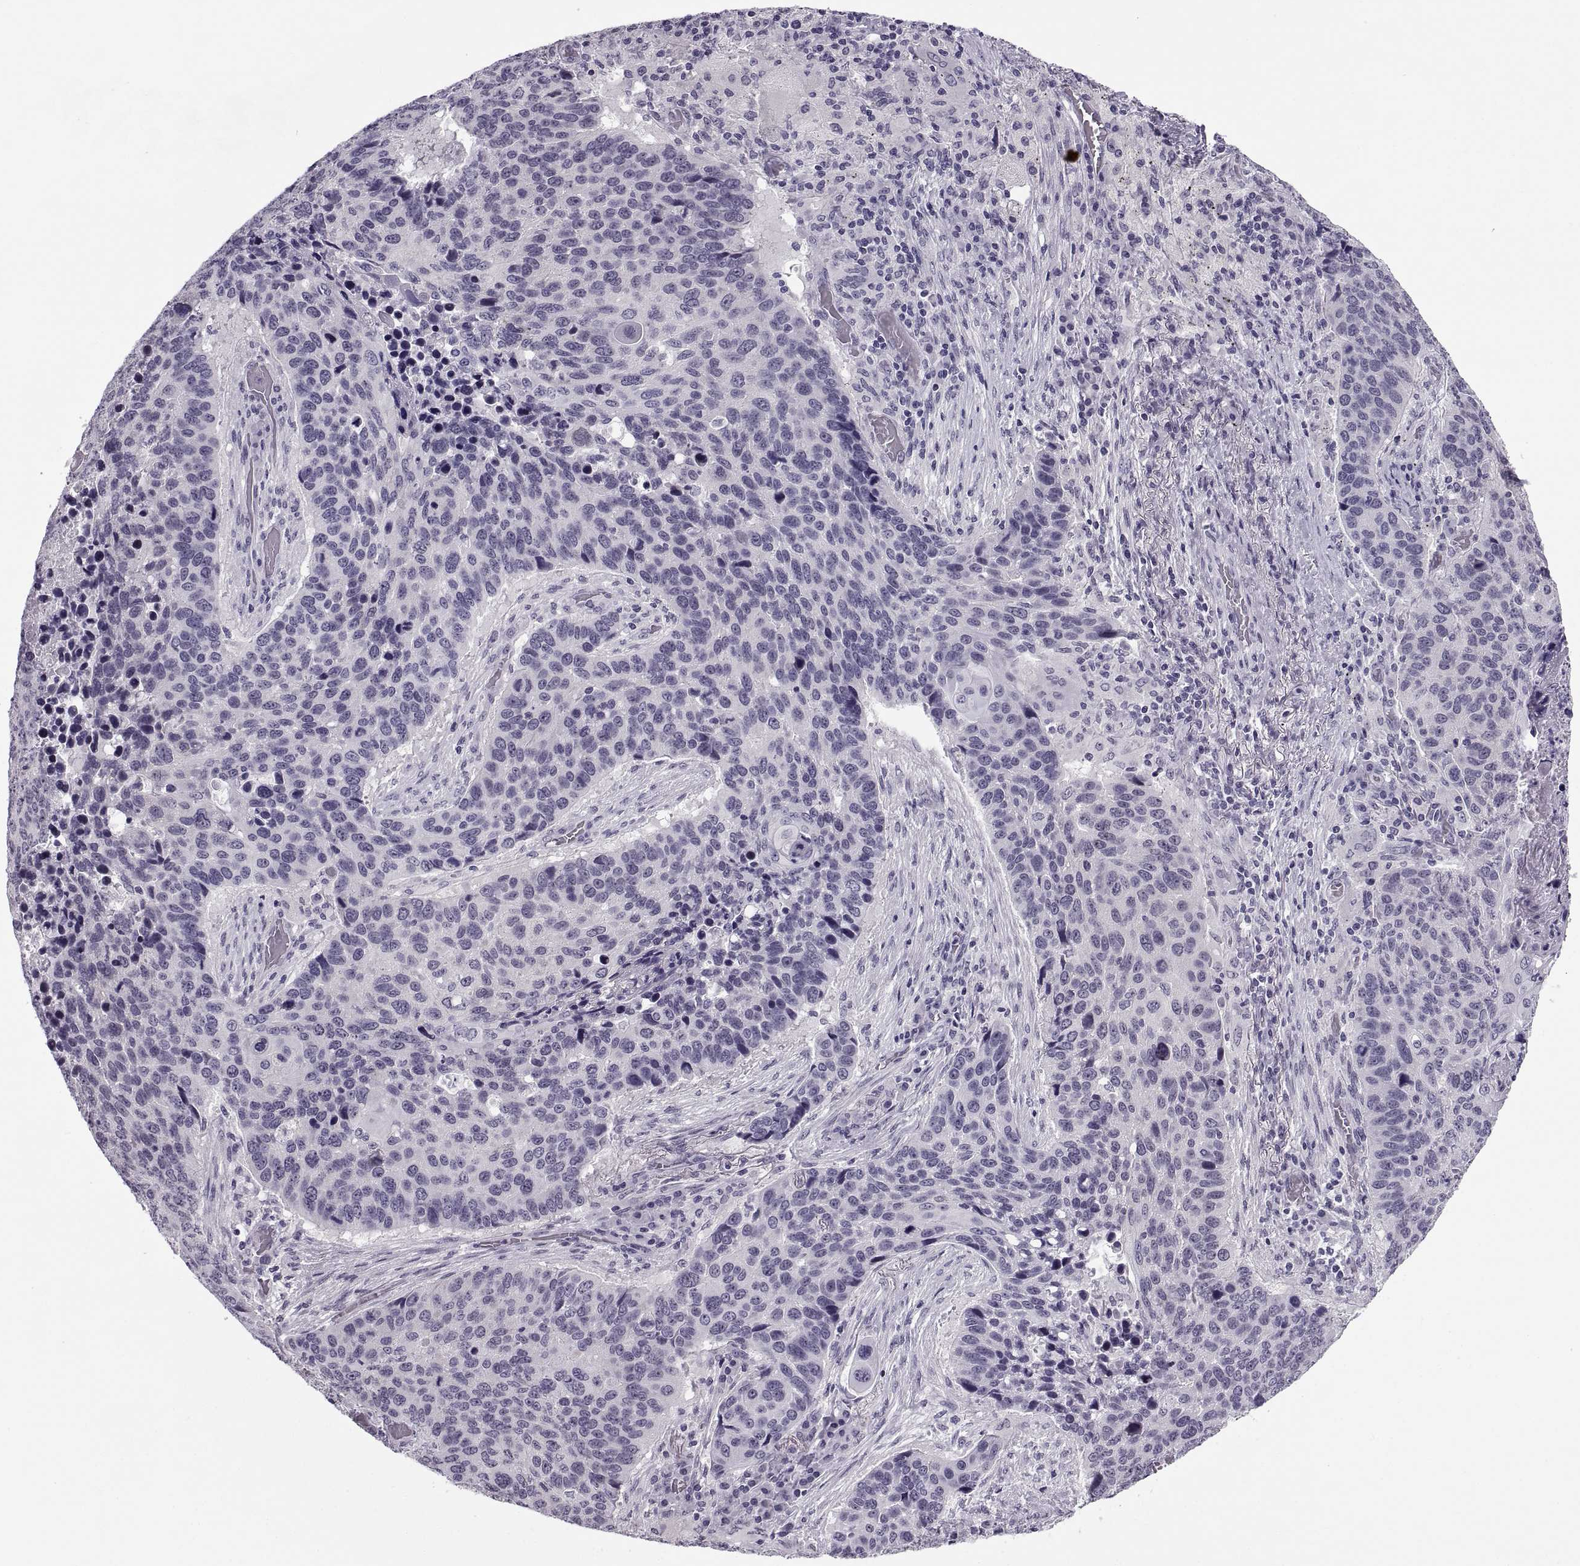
{"staining": {"intensity": "negative", "quantity": "none", "location": "none"}, "tissue": "lung cancer", "cell_type": "Tumor cells", "image_type": "cancer", "snomed": [{"axis": "morphology", "description": "Squamous cell carcinoma, NOS"}, {"axis": "topography", "description": "Lung"}], "caption": "High power microscopy histopathology image of an IHC photomicrograph of squamous cell carcinoma (lung), revealing no significant expression in tumor cells.", "gene": "TBC1D3G", "patient": {"sex": "male", "age": 68}}